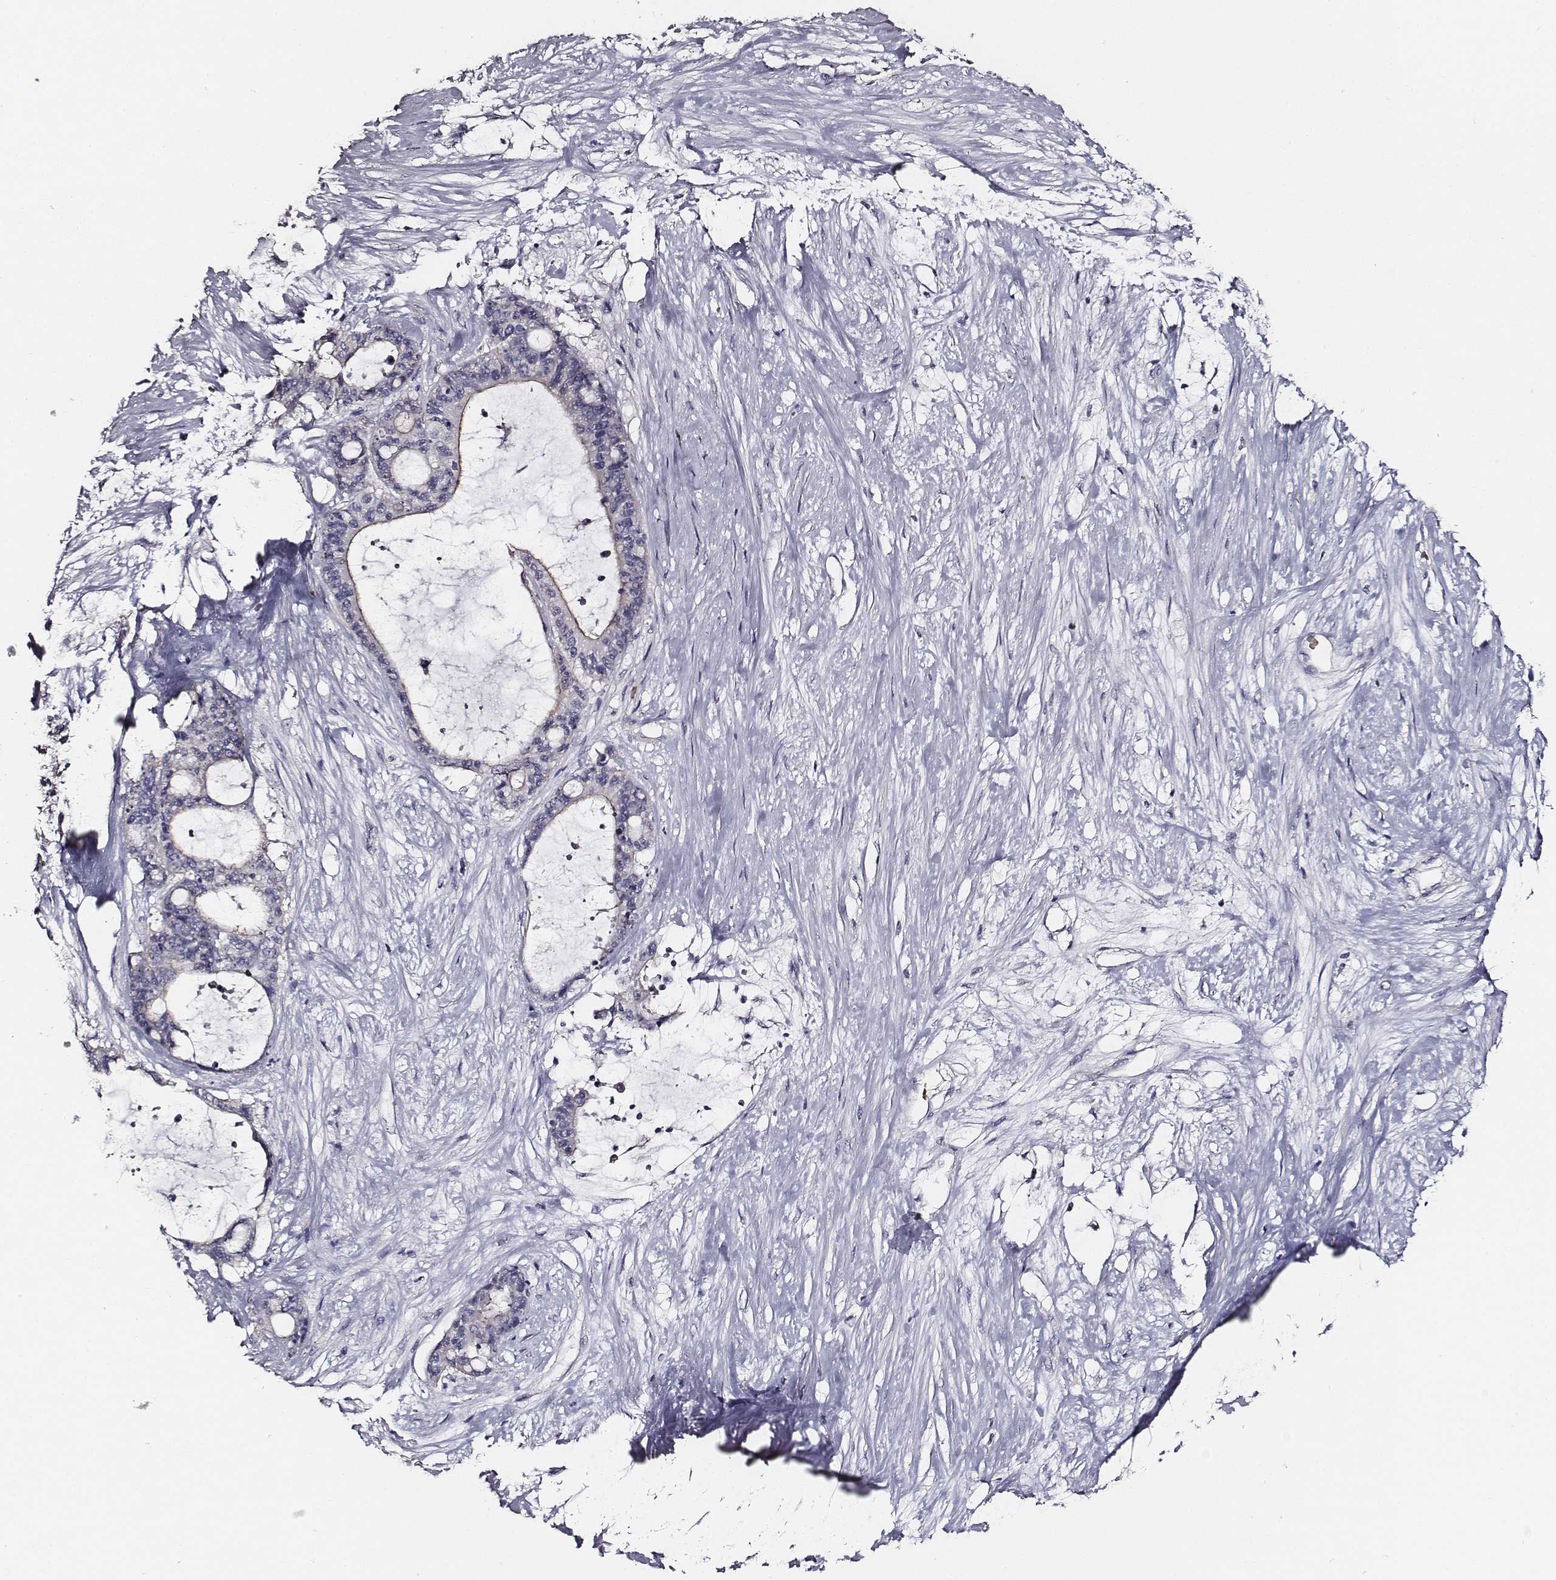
{"staining": {"intensity": "negative", "quantity": "none", "location": "none"}, "tissue": "liver cancer", "cell_type": "Tumor cells", "image_type": "cancer", "snomed": [{"axis": "morphology", "description": "Normal tissue, NOS"}, {"axis": "morphology", "description": "Cholangiocarcinoma"}, {"axis": "topography", "description": "Liver"}, {"axis": "topography", "description": "Peripheral nerve tissue"}], "caption": "Immunohistochemistry (IHC) histopathology image of liver cancer (cholangiocarcinoma) stained for a protein (brown), which shows no staining in tumor cells.", "gene": "AADAT", "patient": {"sex": "female", "age": 73}}